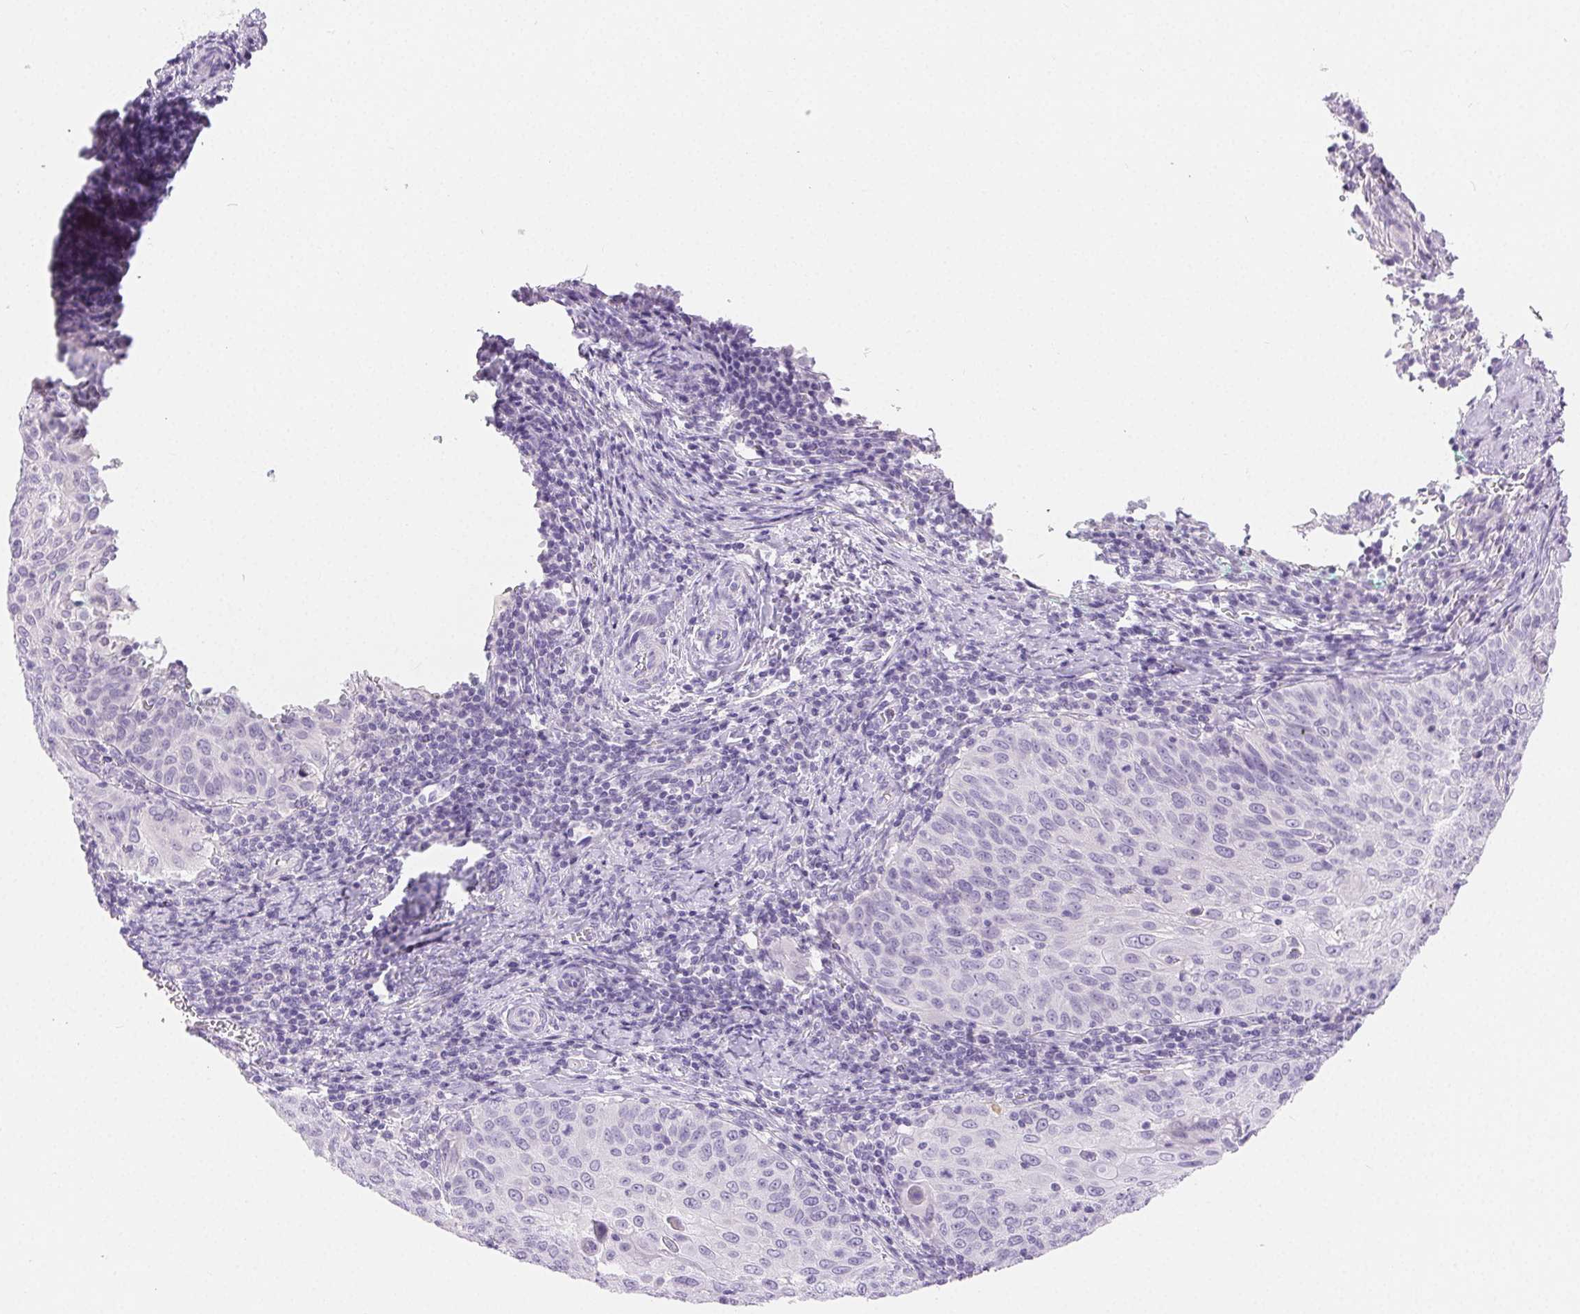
{"staining": {"intensity": "negative", "quantity": "none", "location": "none"}, "tissue": "cervical cancer", "cell_type": "Tumor cells", "image_type": "cancer", "snomed": [{"axis": "morphology", "description": "Squamous cell carcinoma, NOS"}, {"axis": "topography", "description": "Cervix"}], "caption": "There is no significant expression in tumor cells of cervical cancer (squamous cell carcinoma). Brightfield microscopy of immunohistochemistry (IHC) stained with DAB (3,3'-diaminobenzidine) (brown) and hematoxylin (blue), captured at high magnification.", "gene": "CLDN16", "patient": {"sex": "female", "age": 65}}